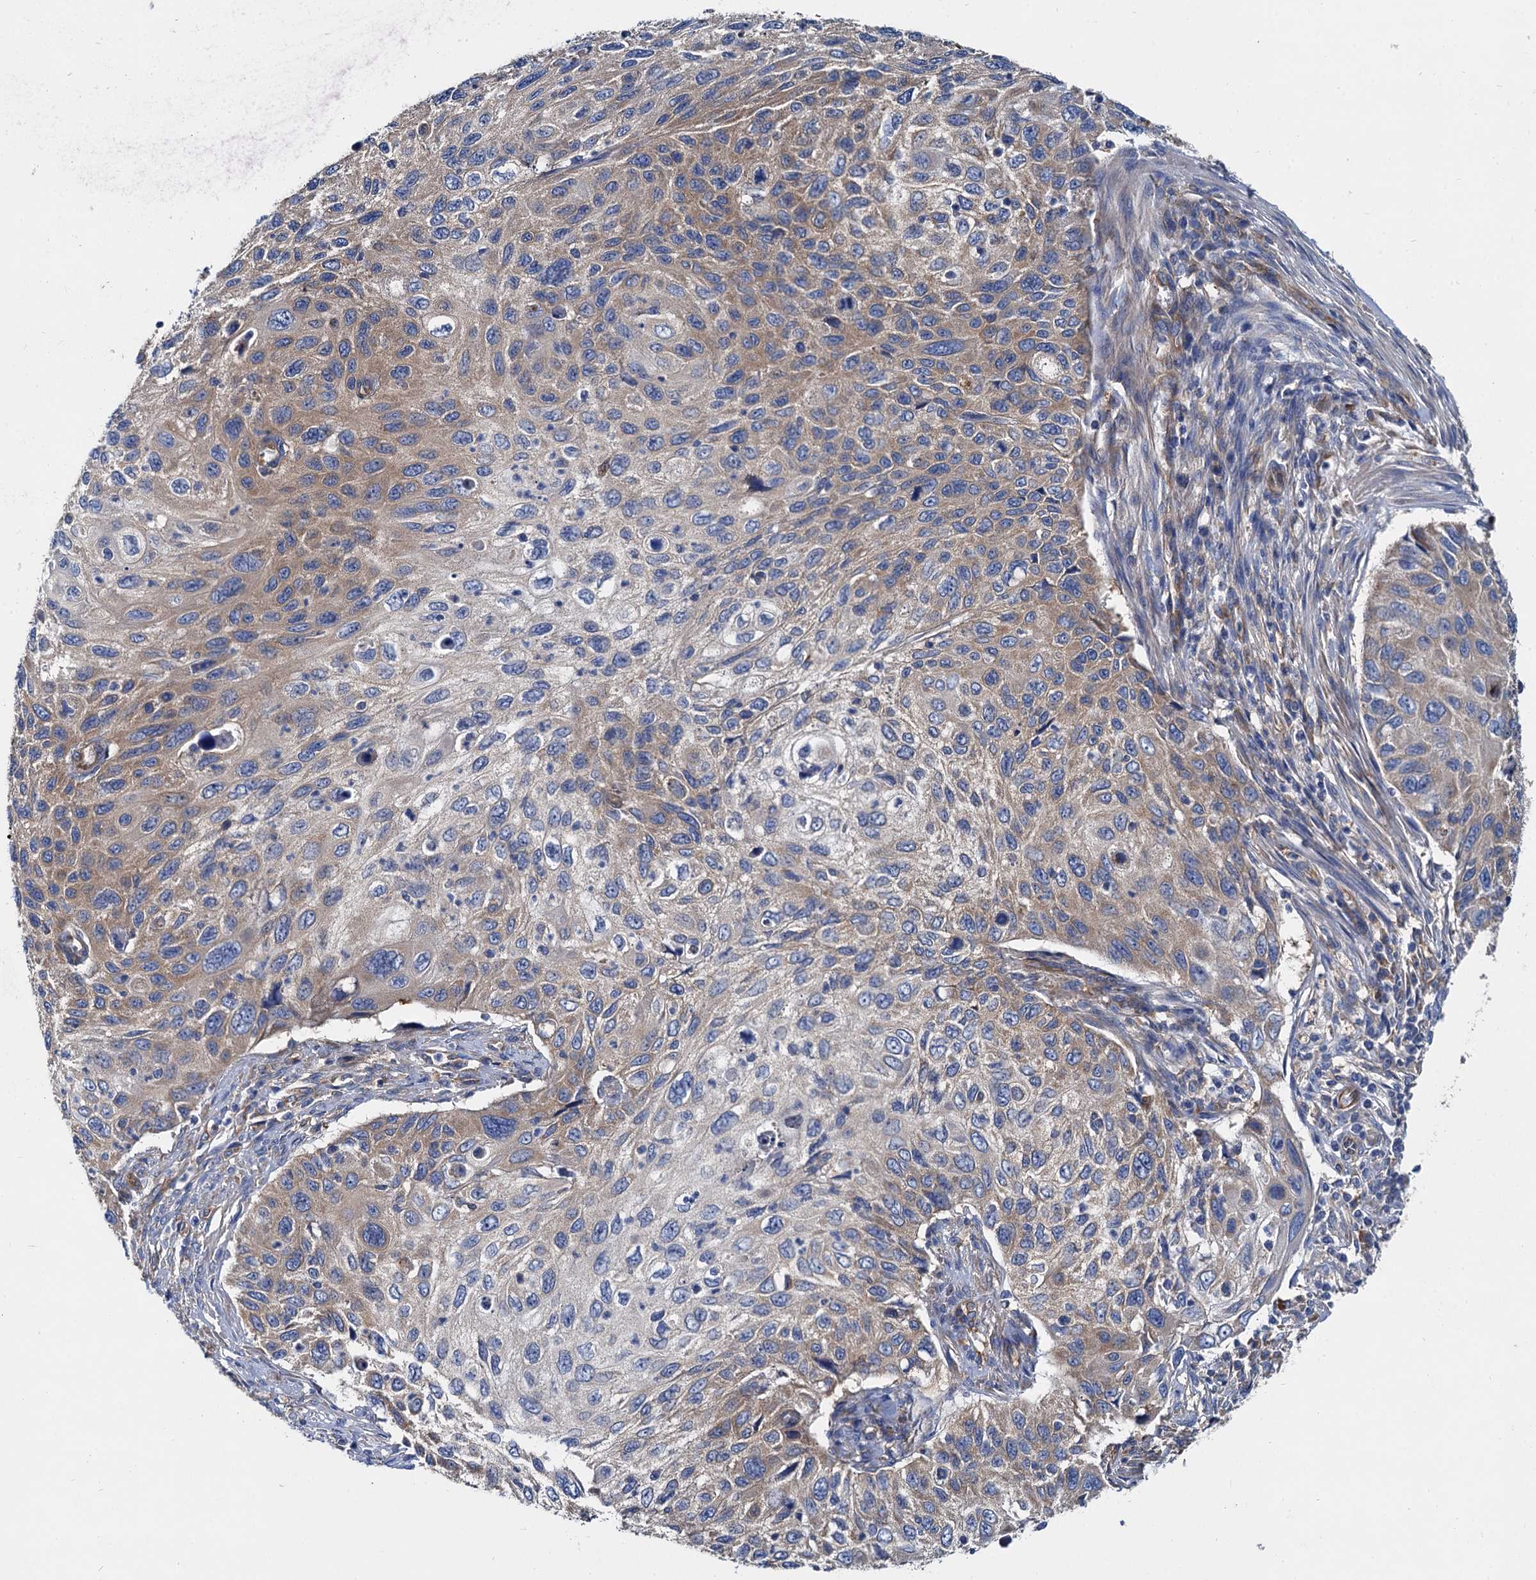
{"staining": {"intensity": "weak", "quantity": "25%-75%", "location": "cytoplasmic/membranous"}, "tissue": "cervical cancer", "cell_type": "Tumor cells", "image_type": "cancer", "snomed": [{"axis": "morphology", "description": "Squamous cell carcinoma, NOS"}, {"axis": "topography", "description": "Cervix"}], "caption": "Cervical cancer (squamous cell carcinoma) tissue demonstrates weak cytoplasmic/membranous positivity in approximately 25%-75% of tumor cells, visualized by immunohistochemistry.", "gene": "QARS1", "patient": {"sex": "female", "age": 70}}